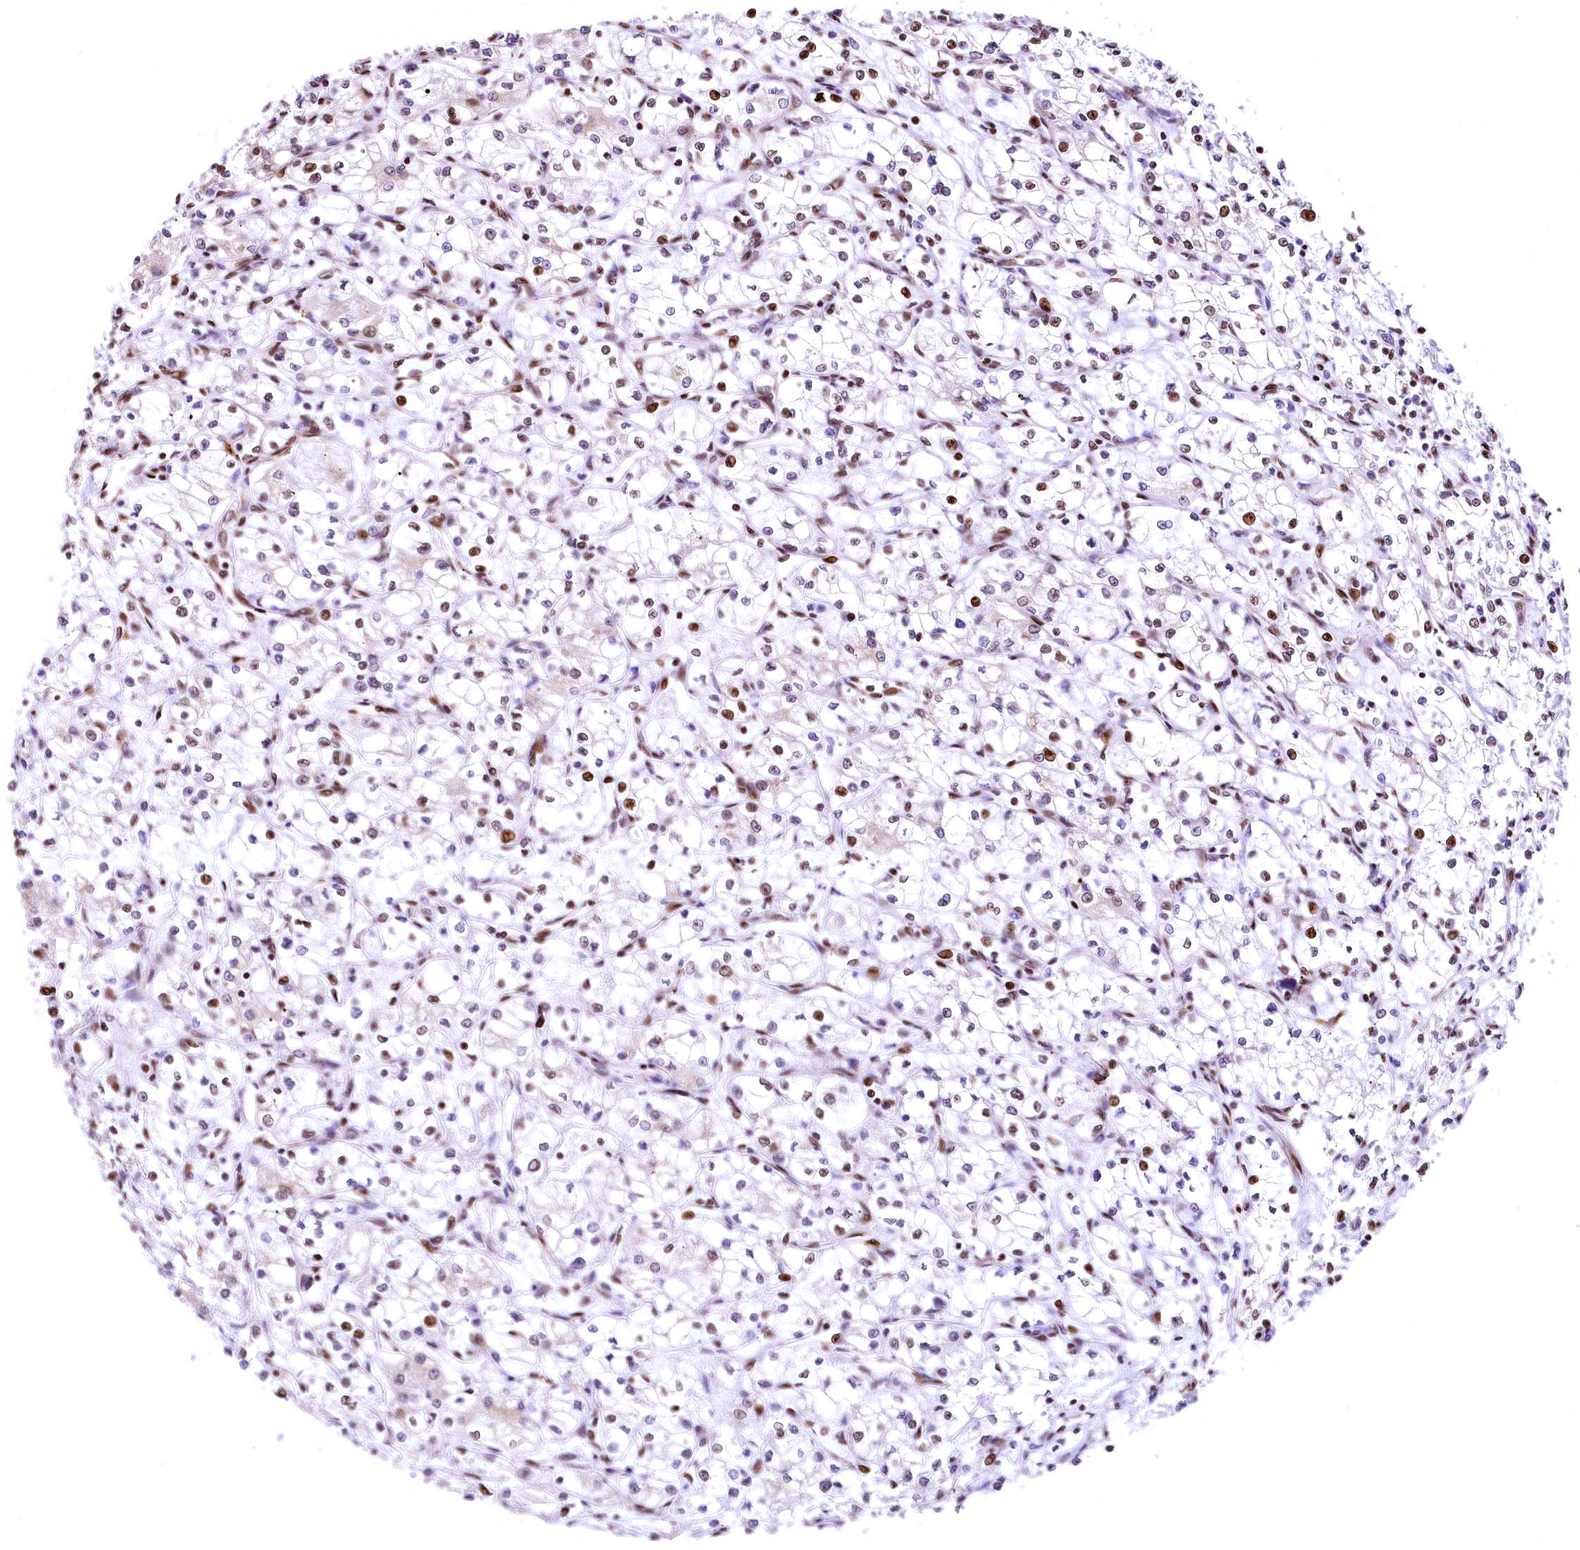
{"staining": {"intensity": "negative", "quantity": "none", "location": "none"}, "tissue": "renal cancer", "cell_type": "Tumor cells", "image_type": "cancer", "snomed": [{"axis": "morphology", "description": "Adenocarcinoma, NOS"}, {"axis": "topography", "description": "Kidney"}], "caption": "Immunohistochemical staining of renal cancer (adenocarcinoma) reveals no significant positivity in tumor cells.", "gene": "PDS5B", "patient": {"sex": "male", "age": 59}}